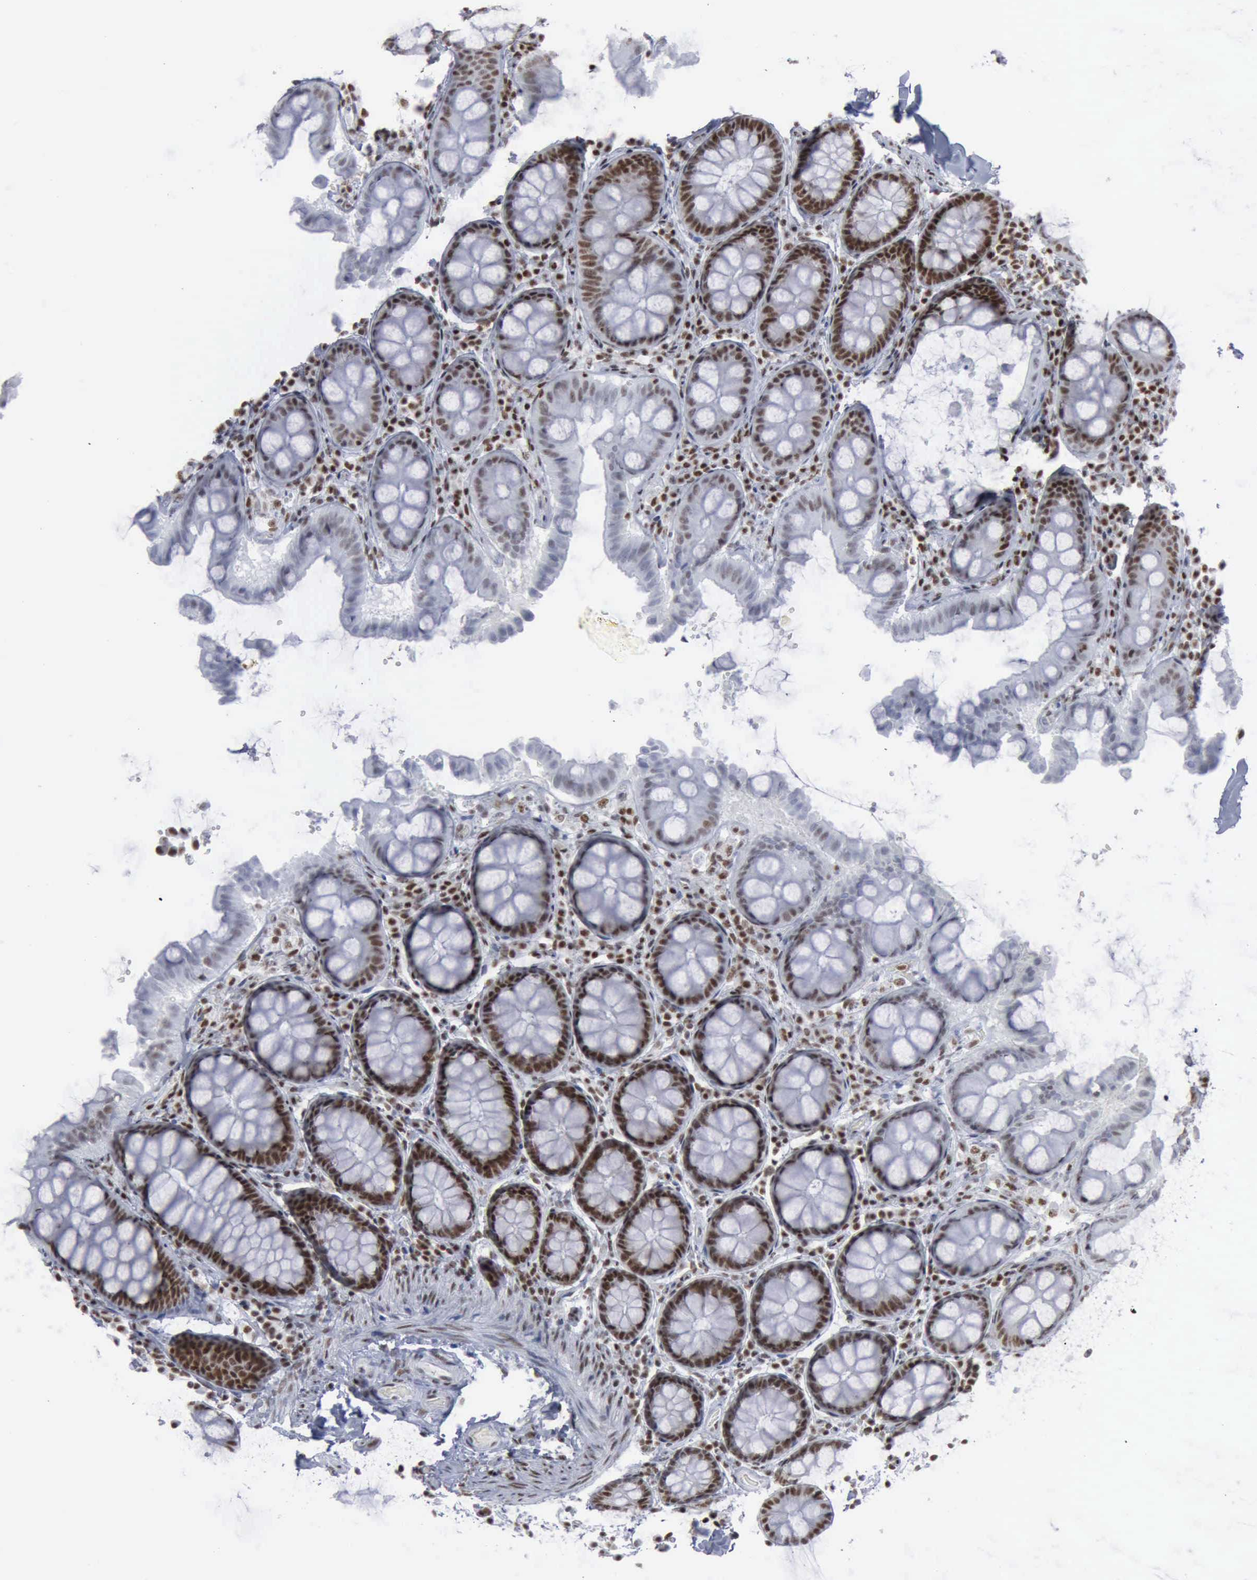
{"staining": {"intensity": "moderate", "quantity": ">75%", "location": "nuclear"}, "tissue": "colon", "cell_type": "Endothelial cells", "image_type": "normal", "snomed": [{"axis": "morphology", "description": "Normal tissue, NOS"}, {"axis": "topography", "description": "Colon"}], "caption": "Immunohistochemical staining of normal human colon demonstrates >75% levels of moderate nuclear protein staining in about >75% of endothelial cells. Nuclei are stained in blue.", "gene": "XPA", "patient": {"sex": "female", "age": 61}}